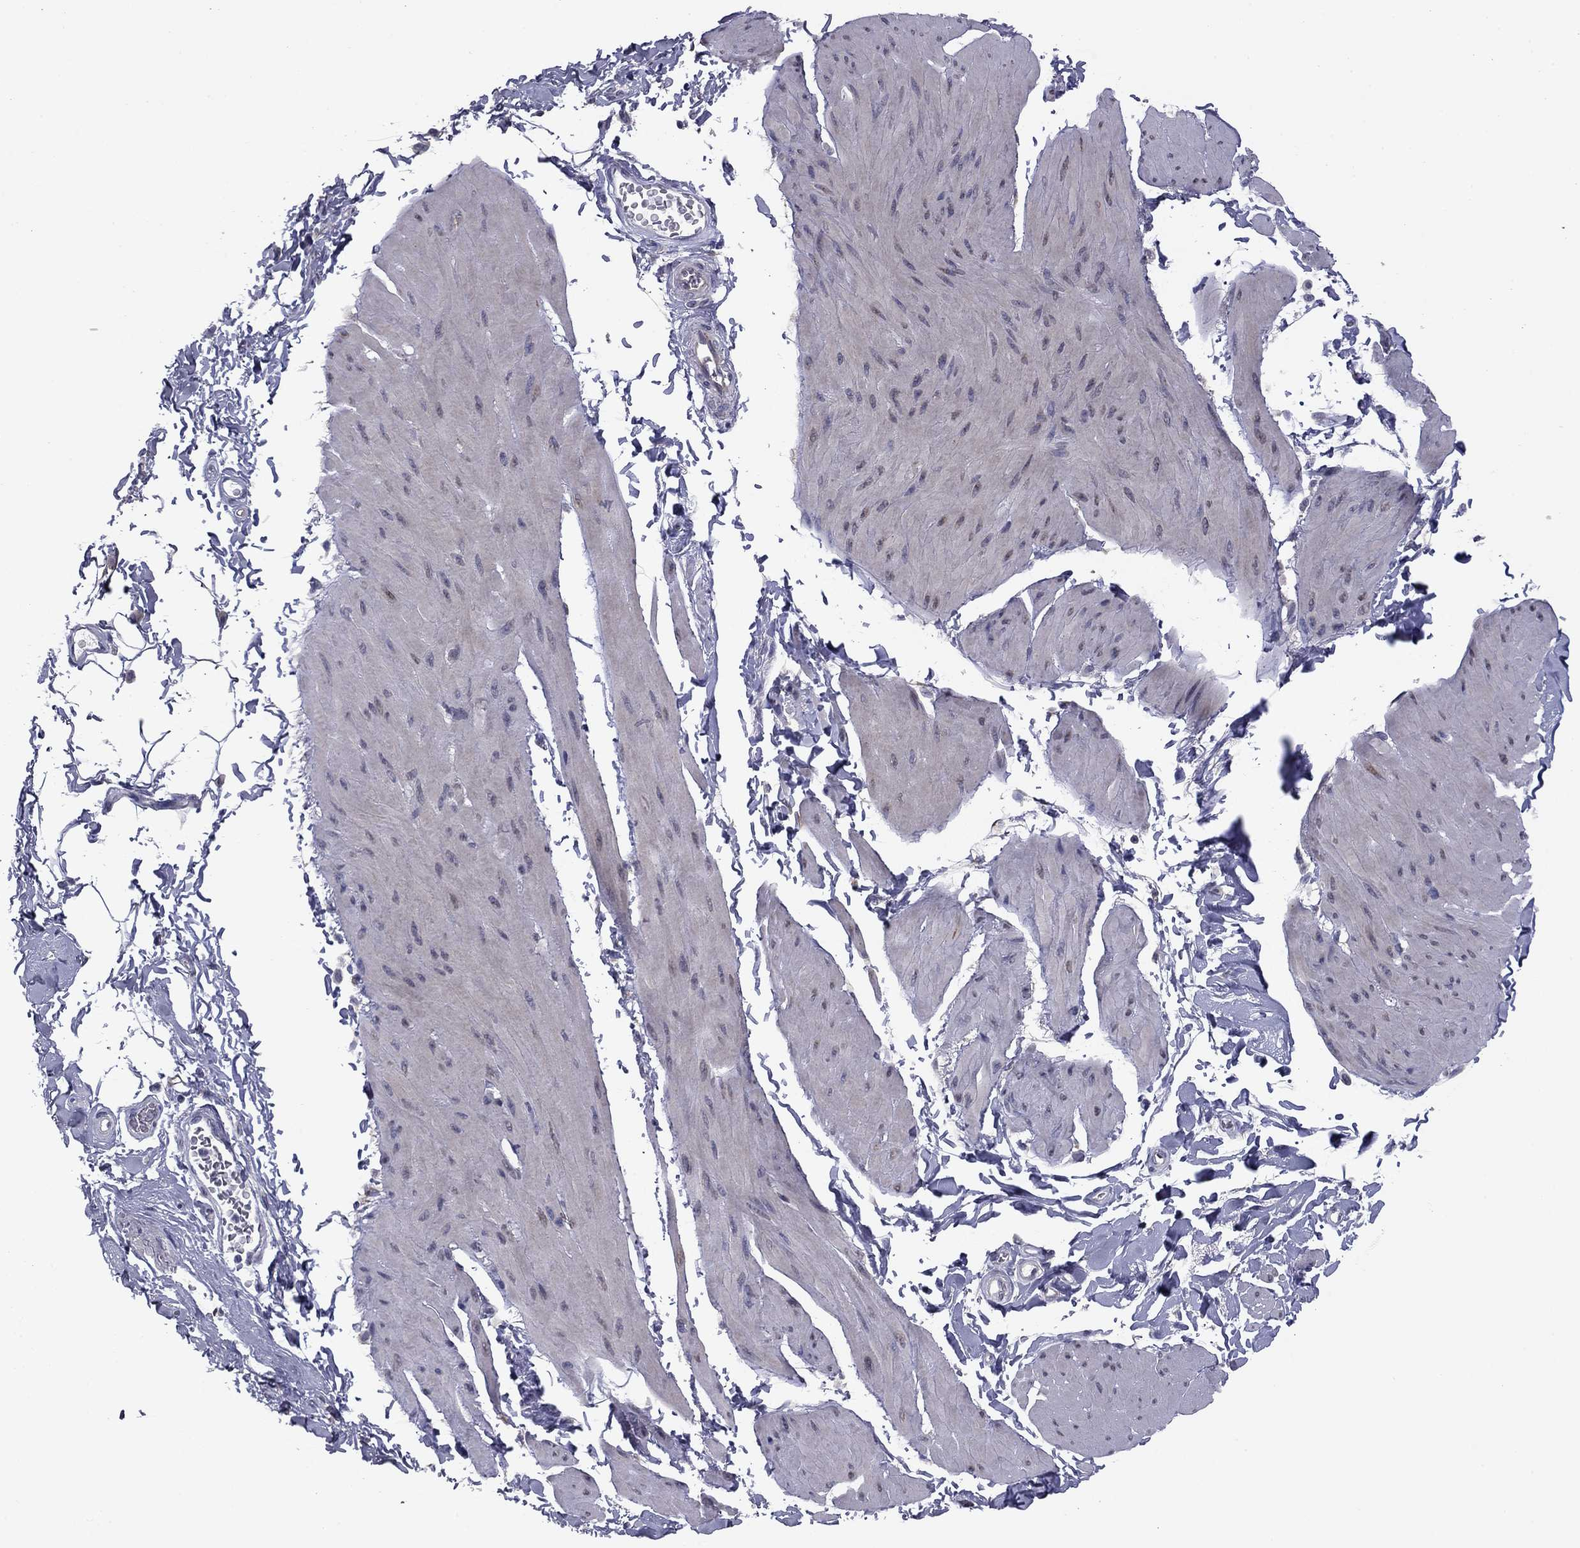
{"staining": {"intensity": "negative", "quantity": "none", "location": "none"}, "tissue": "smooth muscle", "cell_type": "Smooth muscle cells", "image_type": "normal", "snomed": [{"axis": "morphology", "description": "Normal tissue, NOS"}, {"axis": "topography", "description": "Adipose tissue"}, {"axis": "topography", "description": "Smooth muscle"}, {"axis": "topography", "description": "Peripheral nerve tissue"}], "caption": "A high-resolution image shows immunohistochemistry staining of benign smooth muscle, which reveals no significant expression in smooth muscle cells. The staining is performed using DAB (3,3'-diaminobenzidine) brown chromogen with nuclei counter-stained in using hematoxylin.", "gene": "PRRT2", "patient": {"sex": "male", "age": 83}}